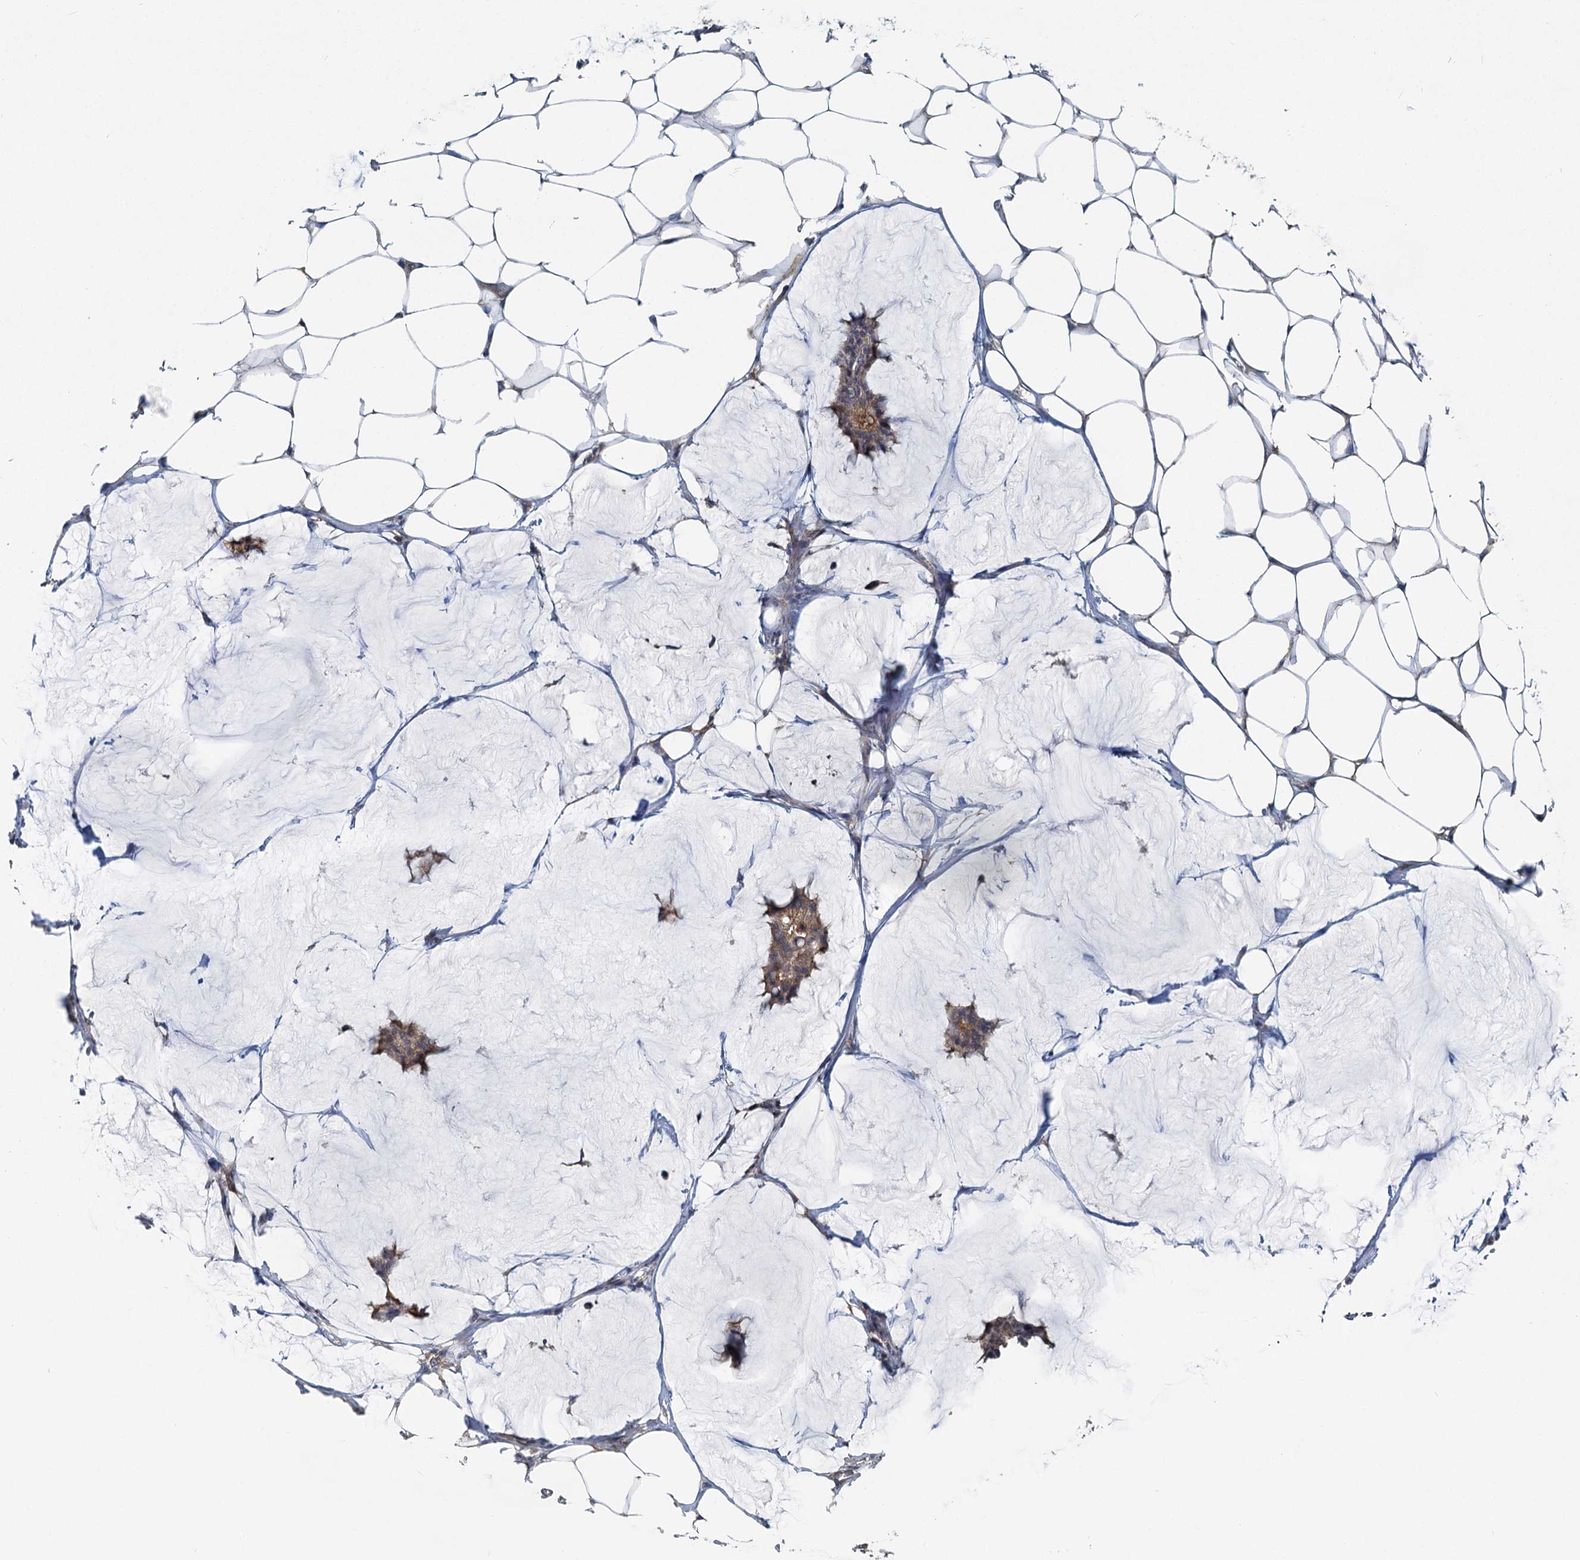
{"staining": {"intensity": "weak", "quantity": "<25%", "location": "cytoplasmic/membranous"}, "tissue": "breast cancer", "cell_type": "Tumor cells", "image_type": "cancer", "snomed": [{"axis": "morphology", "description": "Duct carcinoma"}, {"axis": "topography", "description": "Breast"}], "caption": "Breast cancer (intraductal carcinoma) stained for a protein using immunohistochemistry (IHC) reveals no positivity tumor cells.", "gene": "GCLM", "patient": {"sex": "female", "age": 93}}